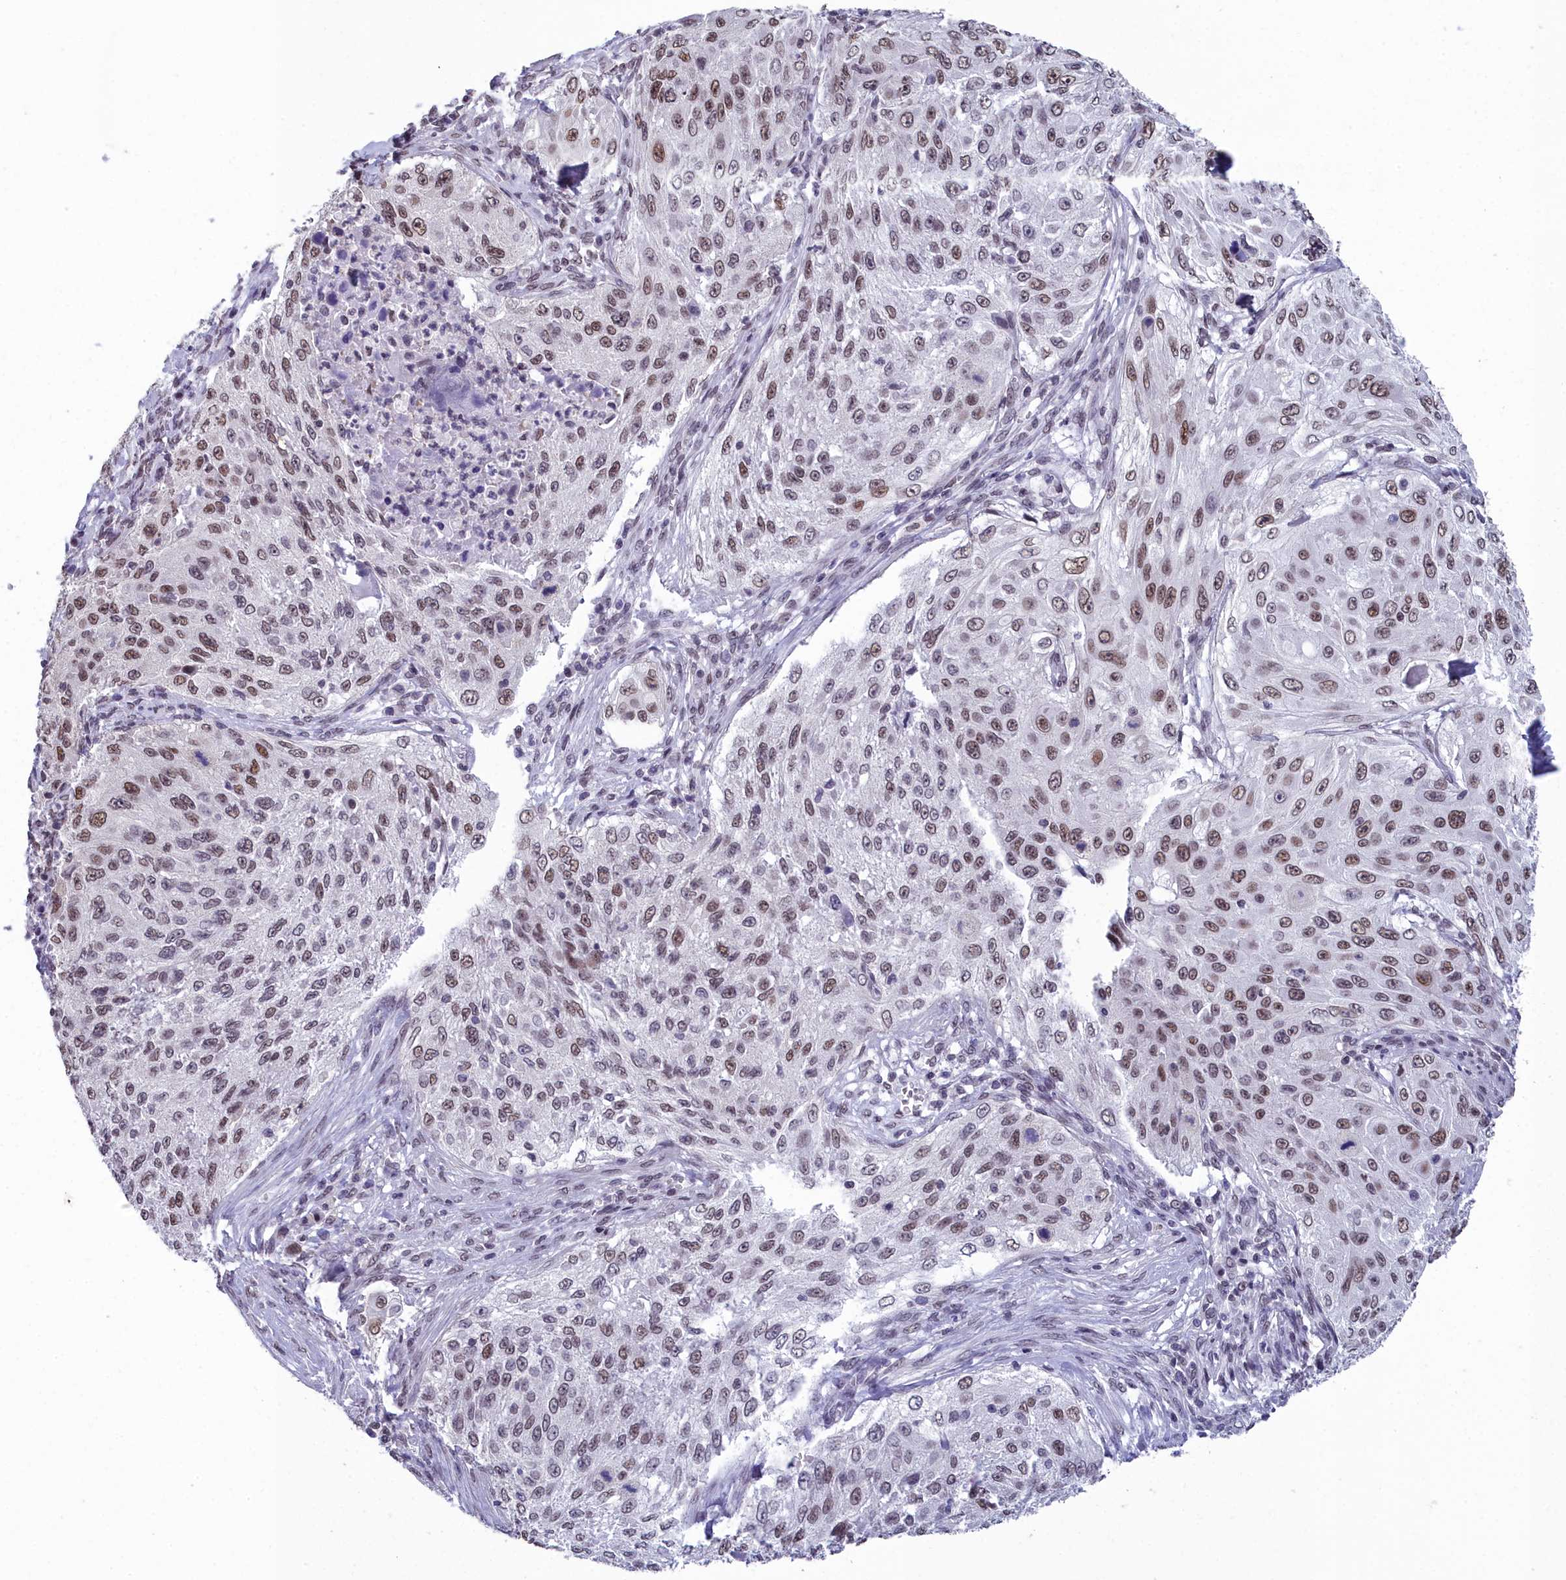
{"staining": {"intensity": "moderate", "quantity": ">75%", "location": "nuclear"}, "tissue": "cervical cancer", "cell_type": "Tumor cells", "image_type": "cancer", "snomed": [{"axis": "morphology", "description": "Squamous cell carcinoma, NOS"}, {"axis": "topography", "description": "Cervix"}], "caption": "Protein expression analysis of human squamous cell carcinoma (cervical) reveals moderate nuclear positivity in approximately >75% of tumor cells. (DAB IHC, brown staining for protein, blue staining for nuclei).", "gene": "CCDC97", "patient": {"sex": "female", "age": 42}}